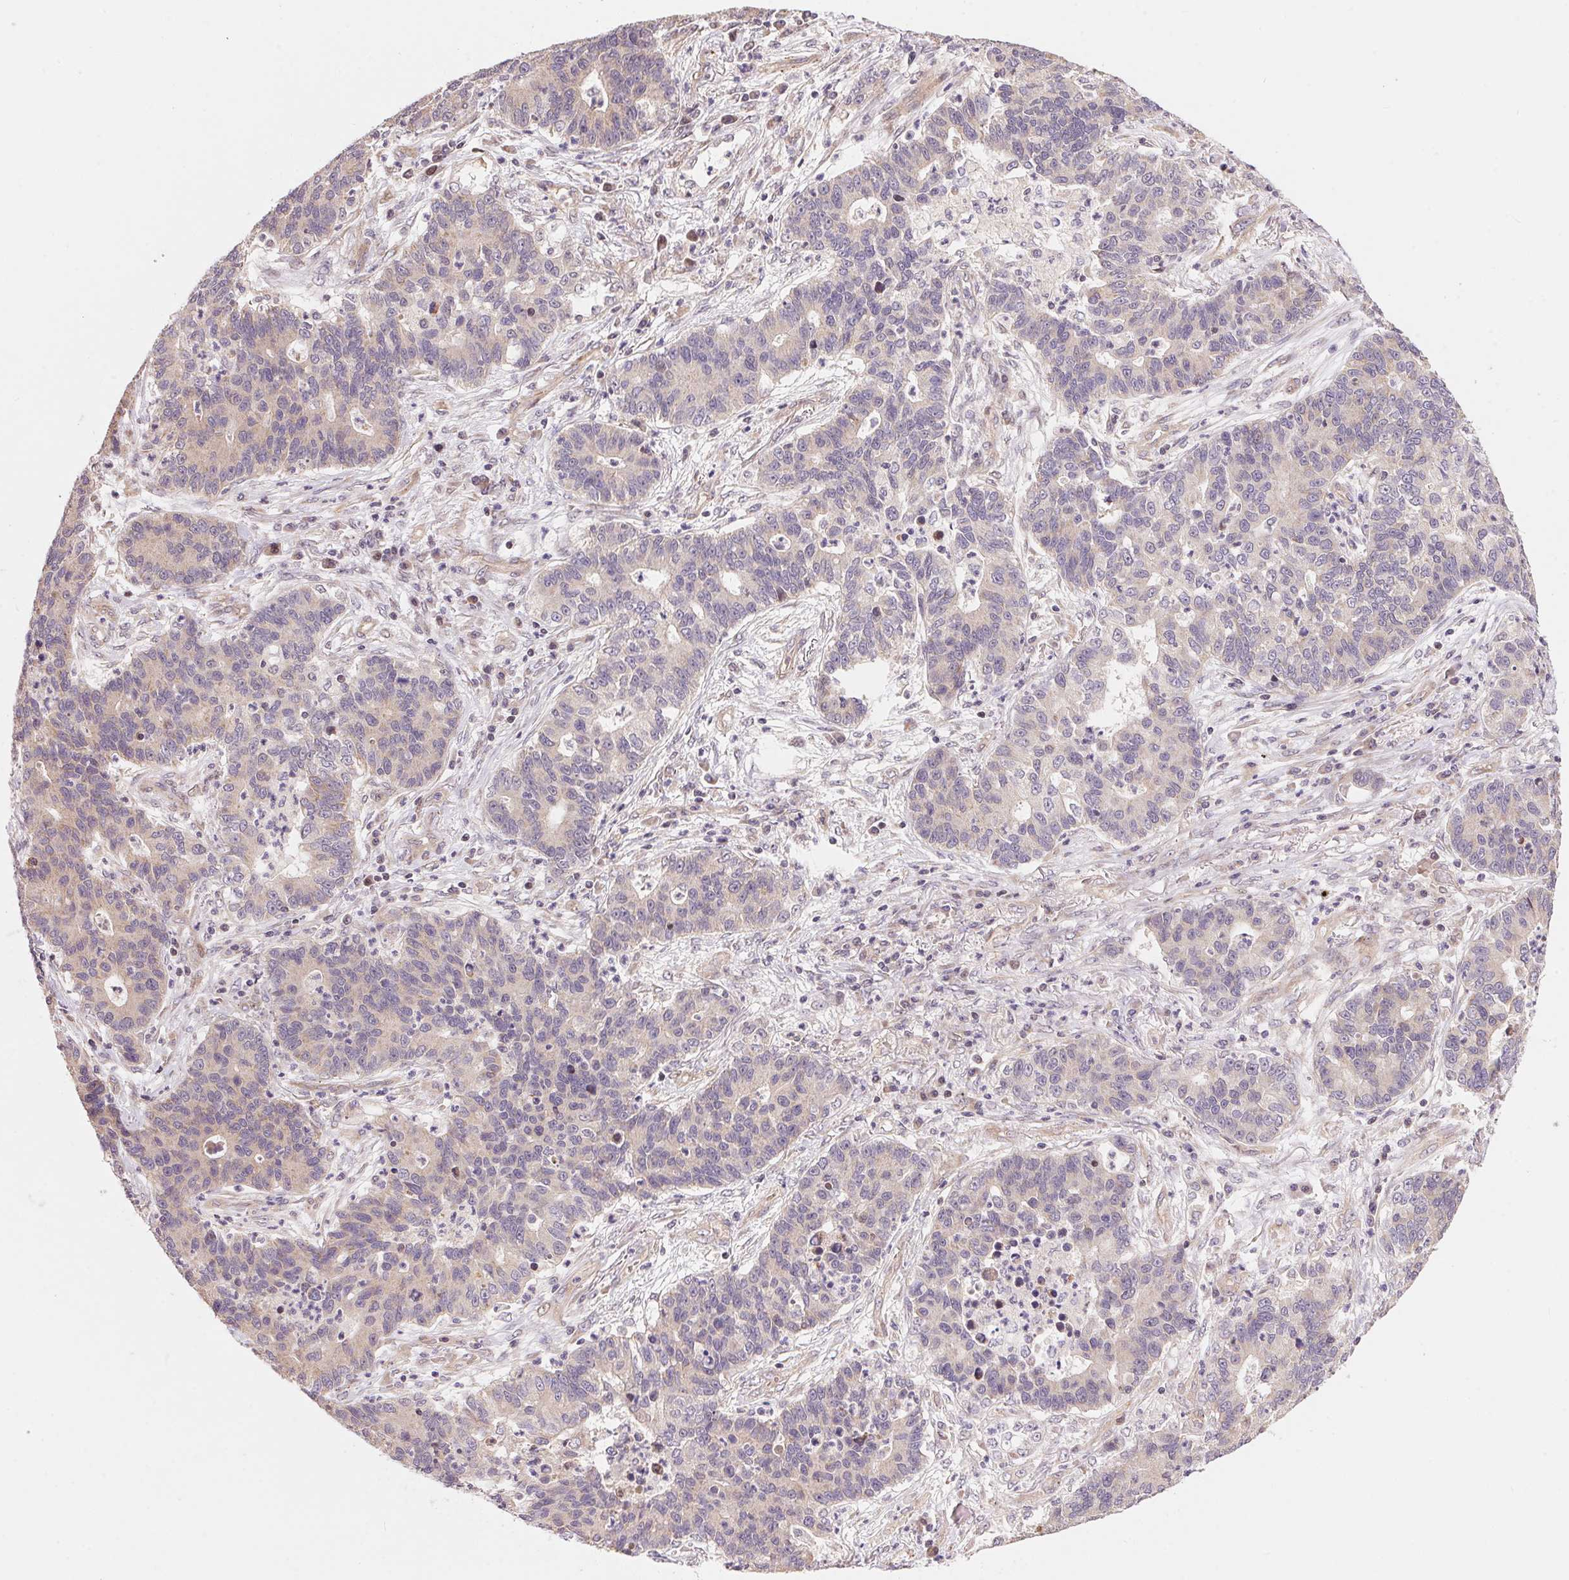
{"staining": {"intensity": "weak", "quantity": "<25%", "location": "cytoplasmic/membranous"}, "tissue": "lung cancer", "cell_type": "Tumor cells", "image_type": "cancer", "snomed": [{"axis": "morphology", "description": "Adenocarcinoma, NOS"}, {"axis": "topography", "description": "Lung"}], "caption": "A histopathology image of lung cancer stained for a protein reveals no brown staining in tumor cells. (Stains: DAB (3,3'-diaminobenzidine) immunohistochemistry with hematoxylin counter stain, Microscopy: brightfield microscopy at high magnification).", "gene": "TNIP2", "patient": {"sex": "female", "age": 57}}